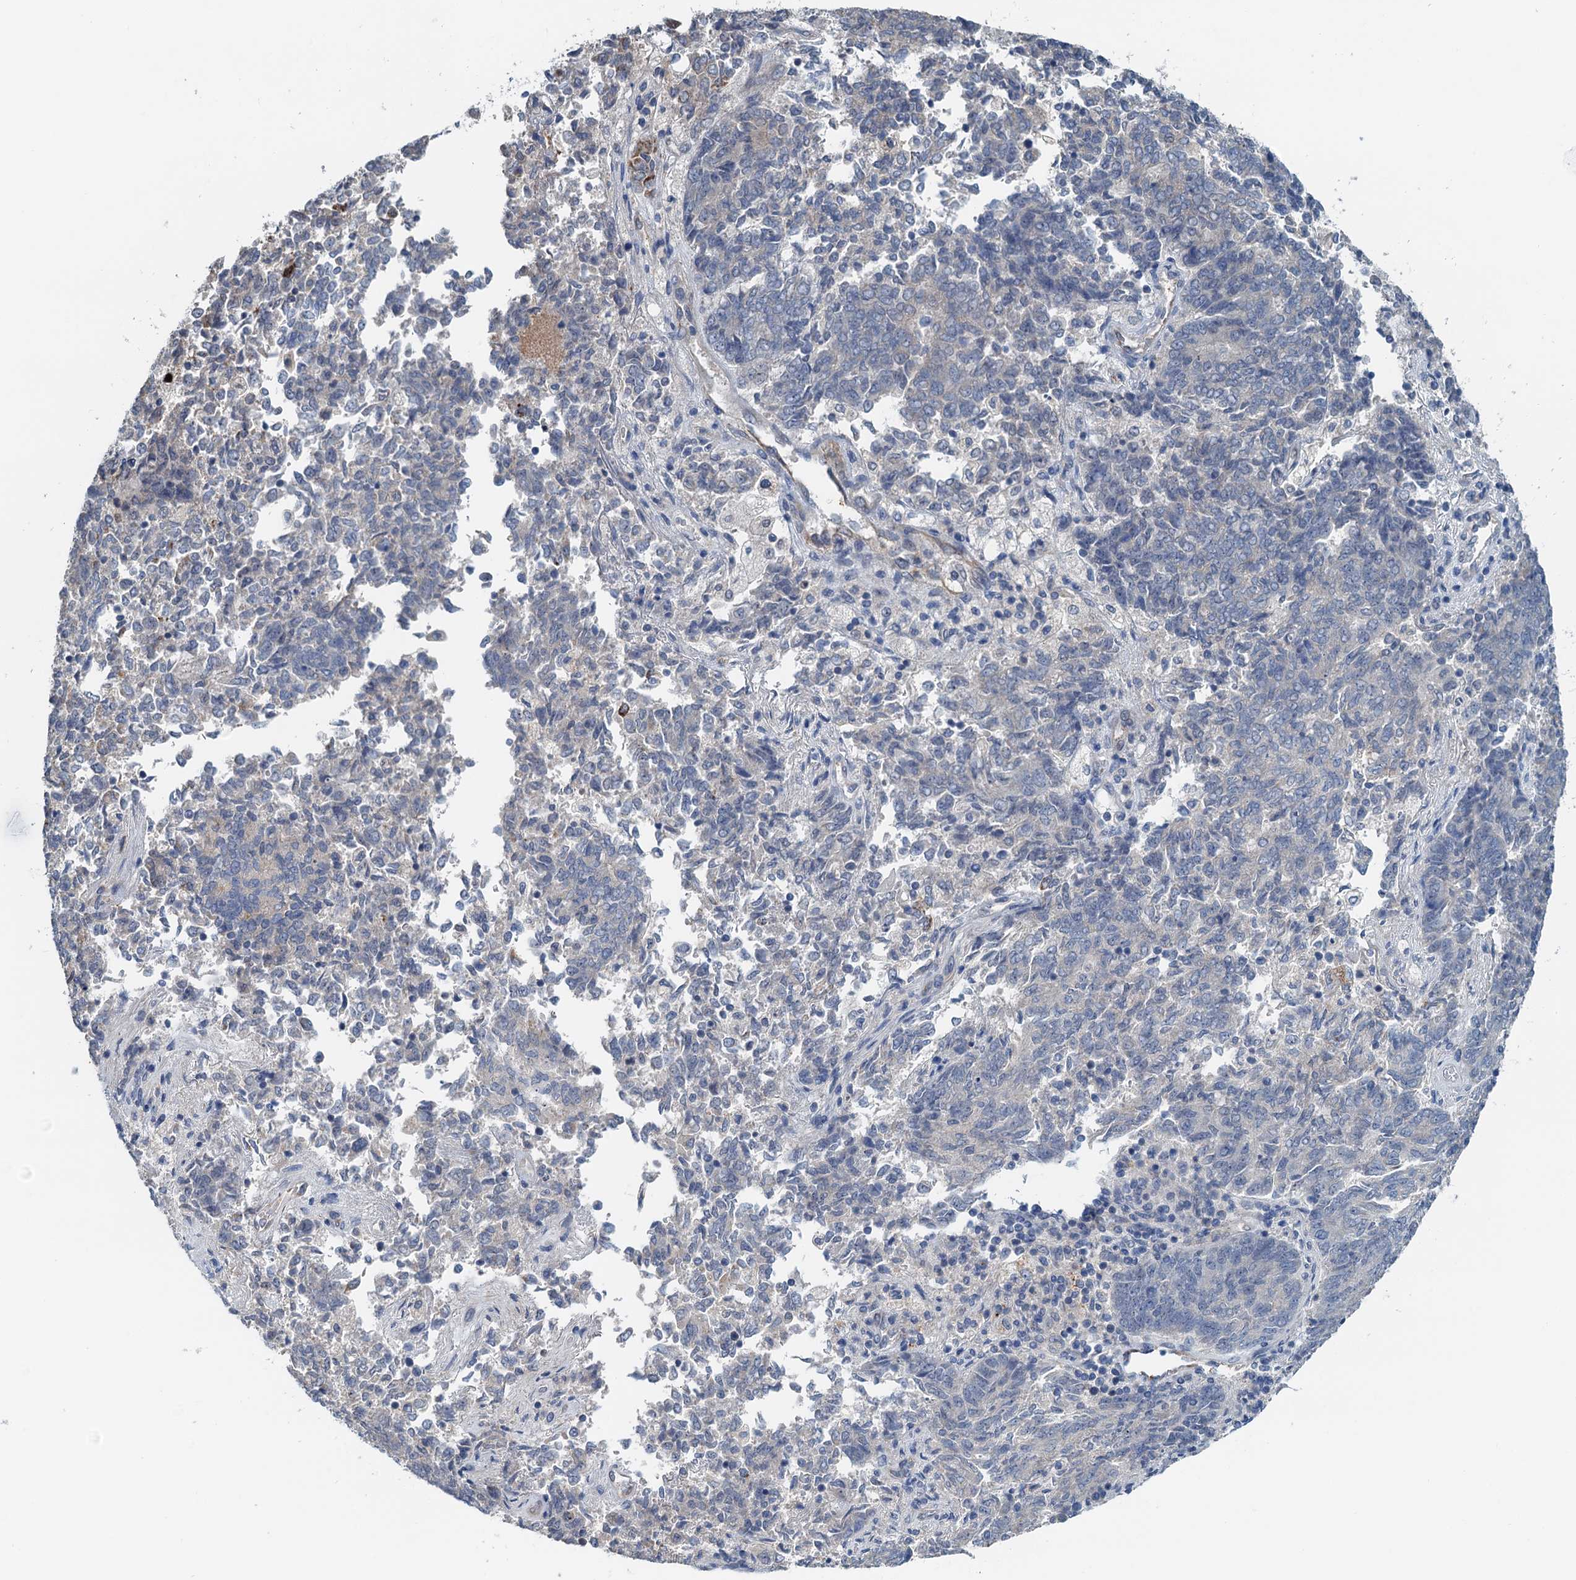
{"staining": {"intensity": "negative", "quantity": "none", "location": "none"}, "tissue": "endometrial cancer", "cell_type": "Tumor cells", "image_type": "cancer", "snomed": [{"axis": "morphology", "description": "Adenocarcinoma, NOS"}, {"axis": "topography", "description": "Endometrium"}], "caption": "The micrograph reveals no significant staining in tumor cells of adenocarcinoma (endometrial). (Stains: DAB (3,3'-diaminobenzidine) IHC with hematoxylin counter stain, Microscopy: brightfield microscopy at high magnification).", "gene": "ZNF606", "patient": {"sex": "female", "age": 80}}